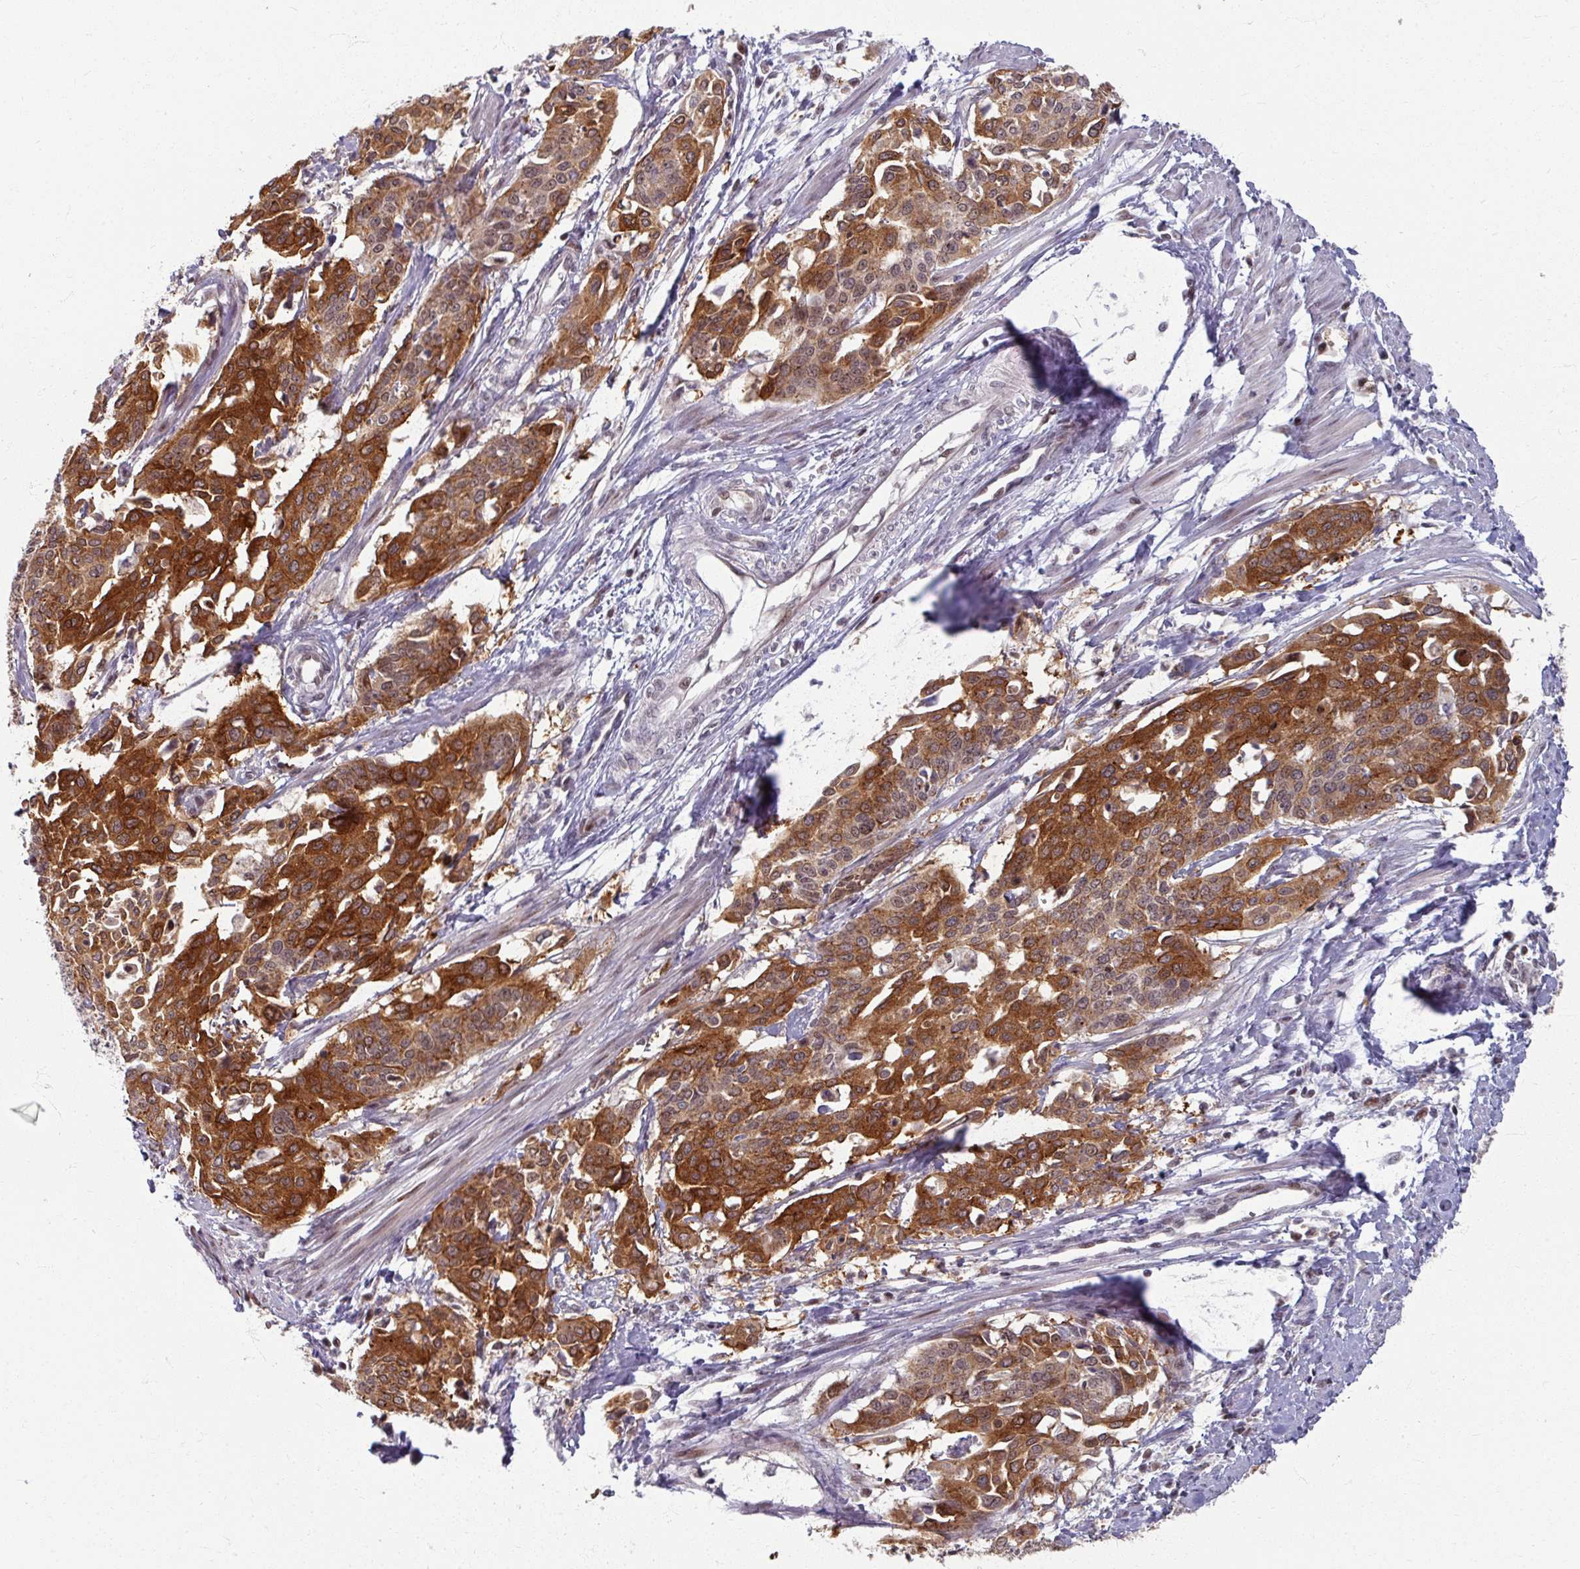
{"staining": {"intensity": "strong", "quantity": ">75%", "location": "cytoplasmic/membranous,nuclear"}, "tissue": "cervical cancer", "cell_type": "Tumor cells", "image_type": "cancer", "snomed": [{"axis": "morphology", "description": "Squamous cell carcinoma, NOS"}, {"axis": "topography", "description": "Cervix"}], "caption": "Immunohistochemistry of cervical squamous cell carcinoma shows high levels of strong cytoplasmic/membranous and nuclear expression in approximately >75% of tumor cells.", "gene": "KLC3", "patient": {"sex": "female", "age": 44}}